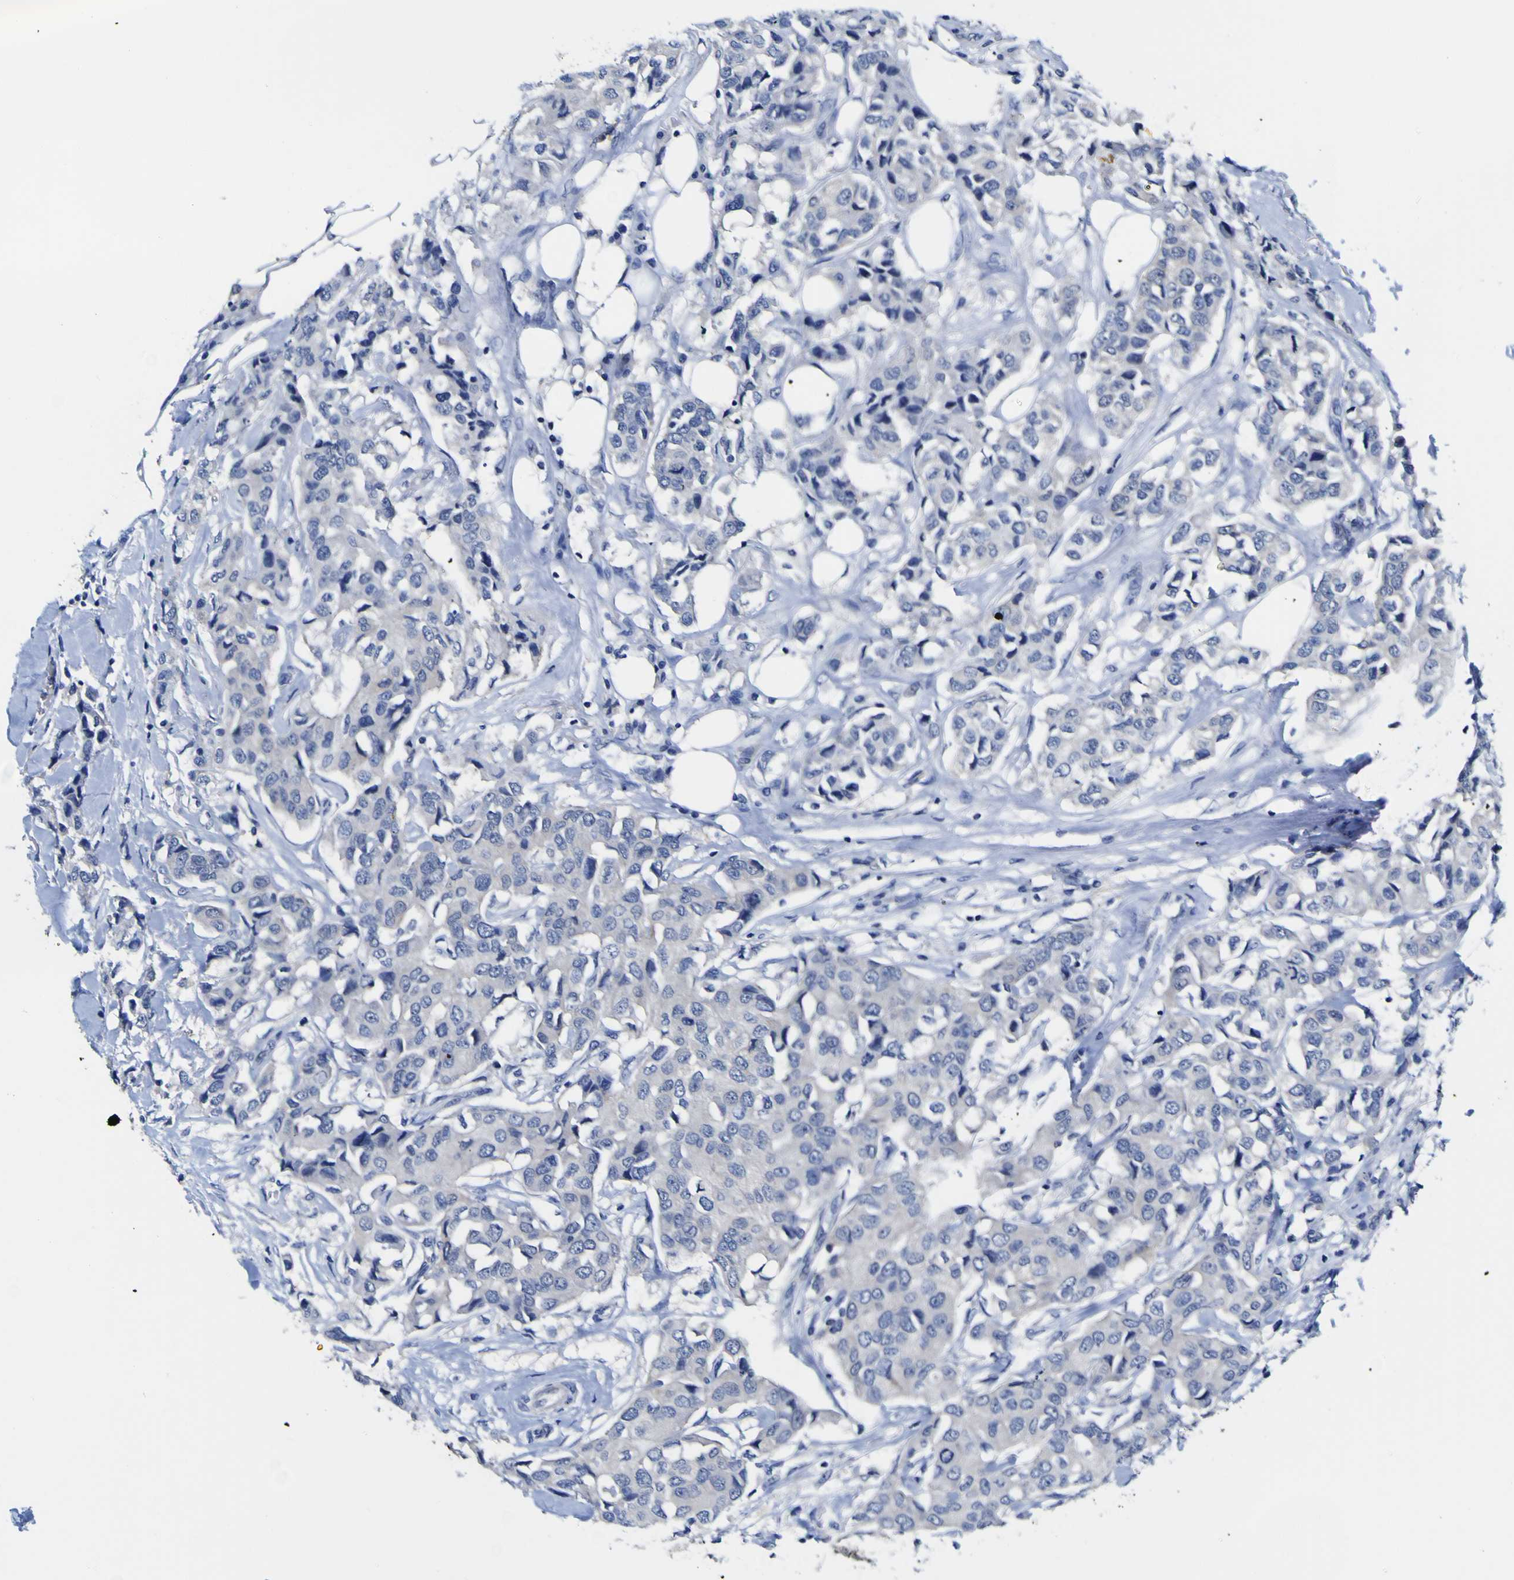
{"staining": {"intensity": "negative", "quantity": "none", "location": "none"}, "tissue": "breast cancer", "cell_type": "Tumor cells", "image_type": "cancer", "snomed": [{"axis": "morphology", "description": "Duct carcinoma"}, {"axis": "topography", "description": "Breast"}], "caption": "Breast cancer (infiltrating ductal carcinoma) stained for a protein using immunohistochemistry shows no staining tumor cells.", "gene": "CASP6", "patient": {"sex": "female", "age": 80}}